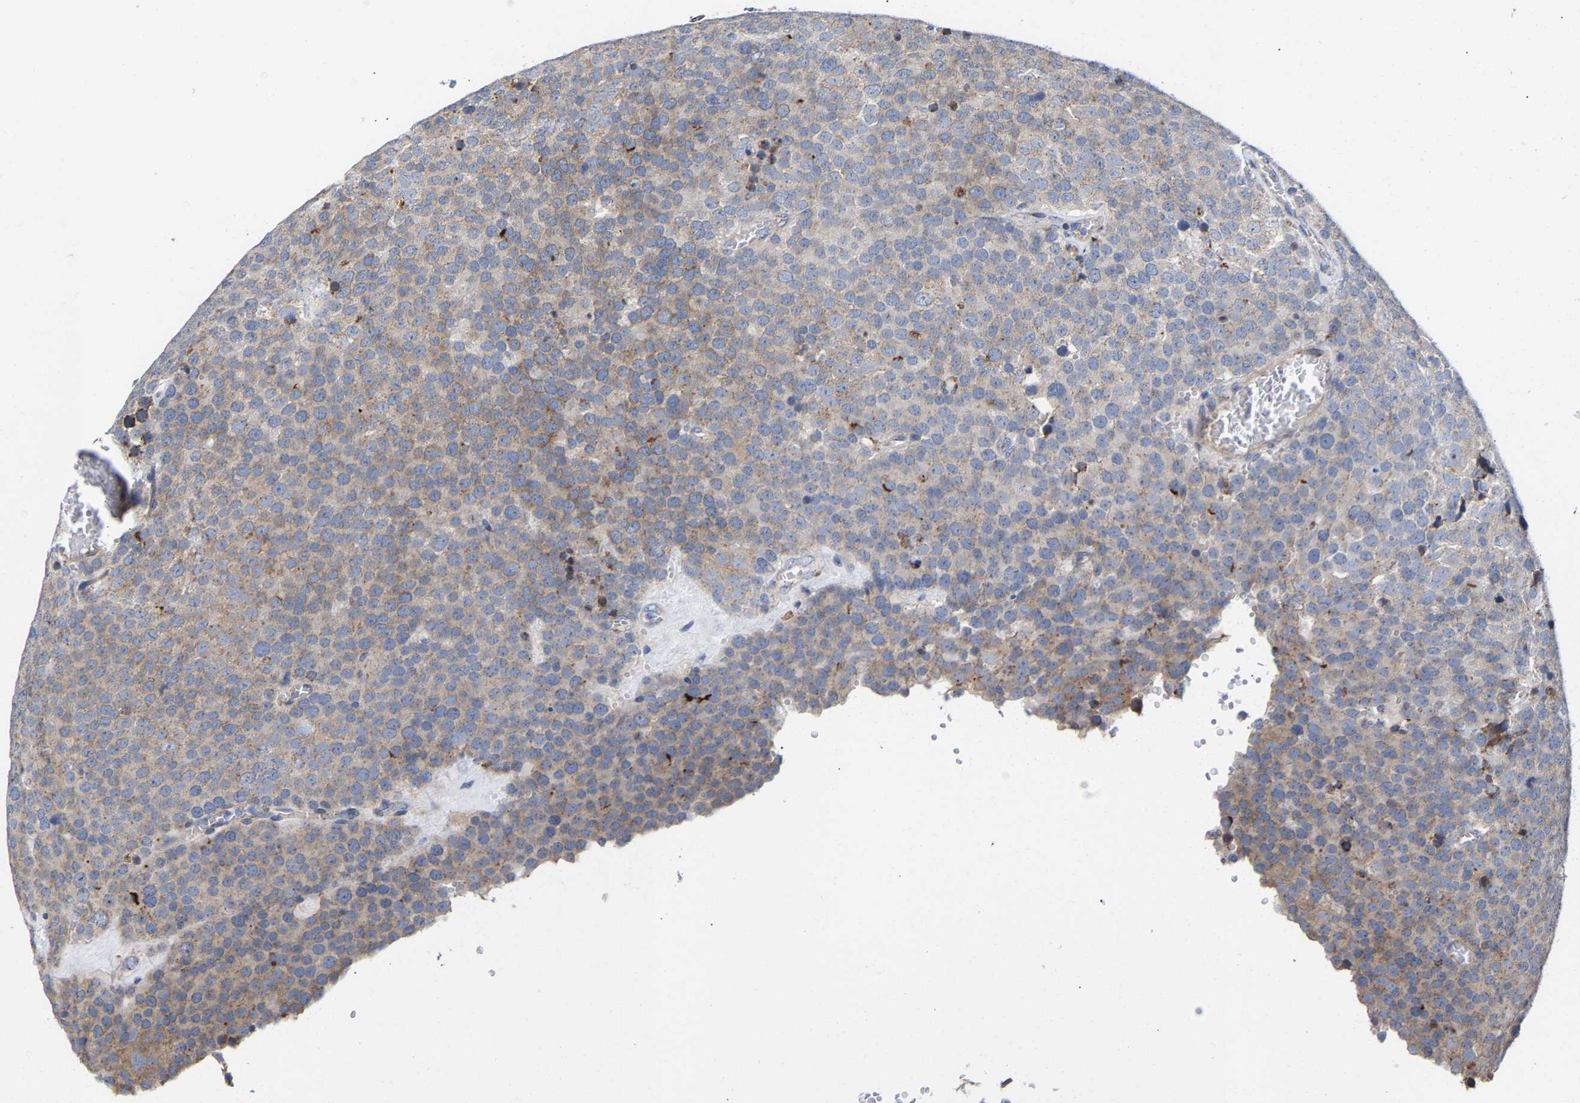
{"staining": {"intensity": "moderate", "quantity": "<25%", "location": "cytoplasmic/membranous"}, "tissue": "testis cancer", "cell_type": "Tumor cells", "image_type": "cancer", "snomed": [{"axis": "morphology", "description": "Normal tissue, NOS"}, {"axis": "morphology", "description": "Seminoma, NOS"}, {"axis": "topography", "description": "Testis"}], "caption": "Protein expression analysis of seminoma (testis) shows moderate cytoplasmic/membranous positivity in about <25% of tumor cells. Nuclei are stained in blue.", "gene": "PPP1R15A", "patient": {"sex": "male", "age": 71}}